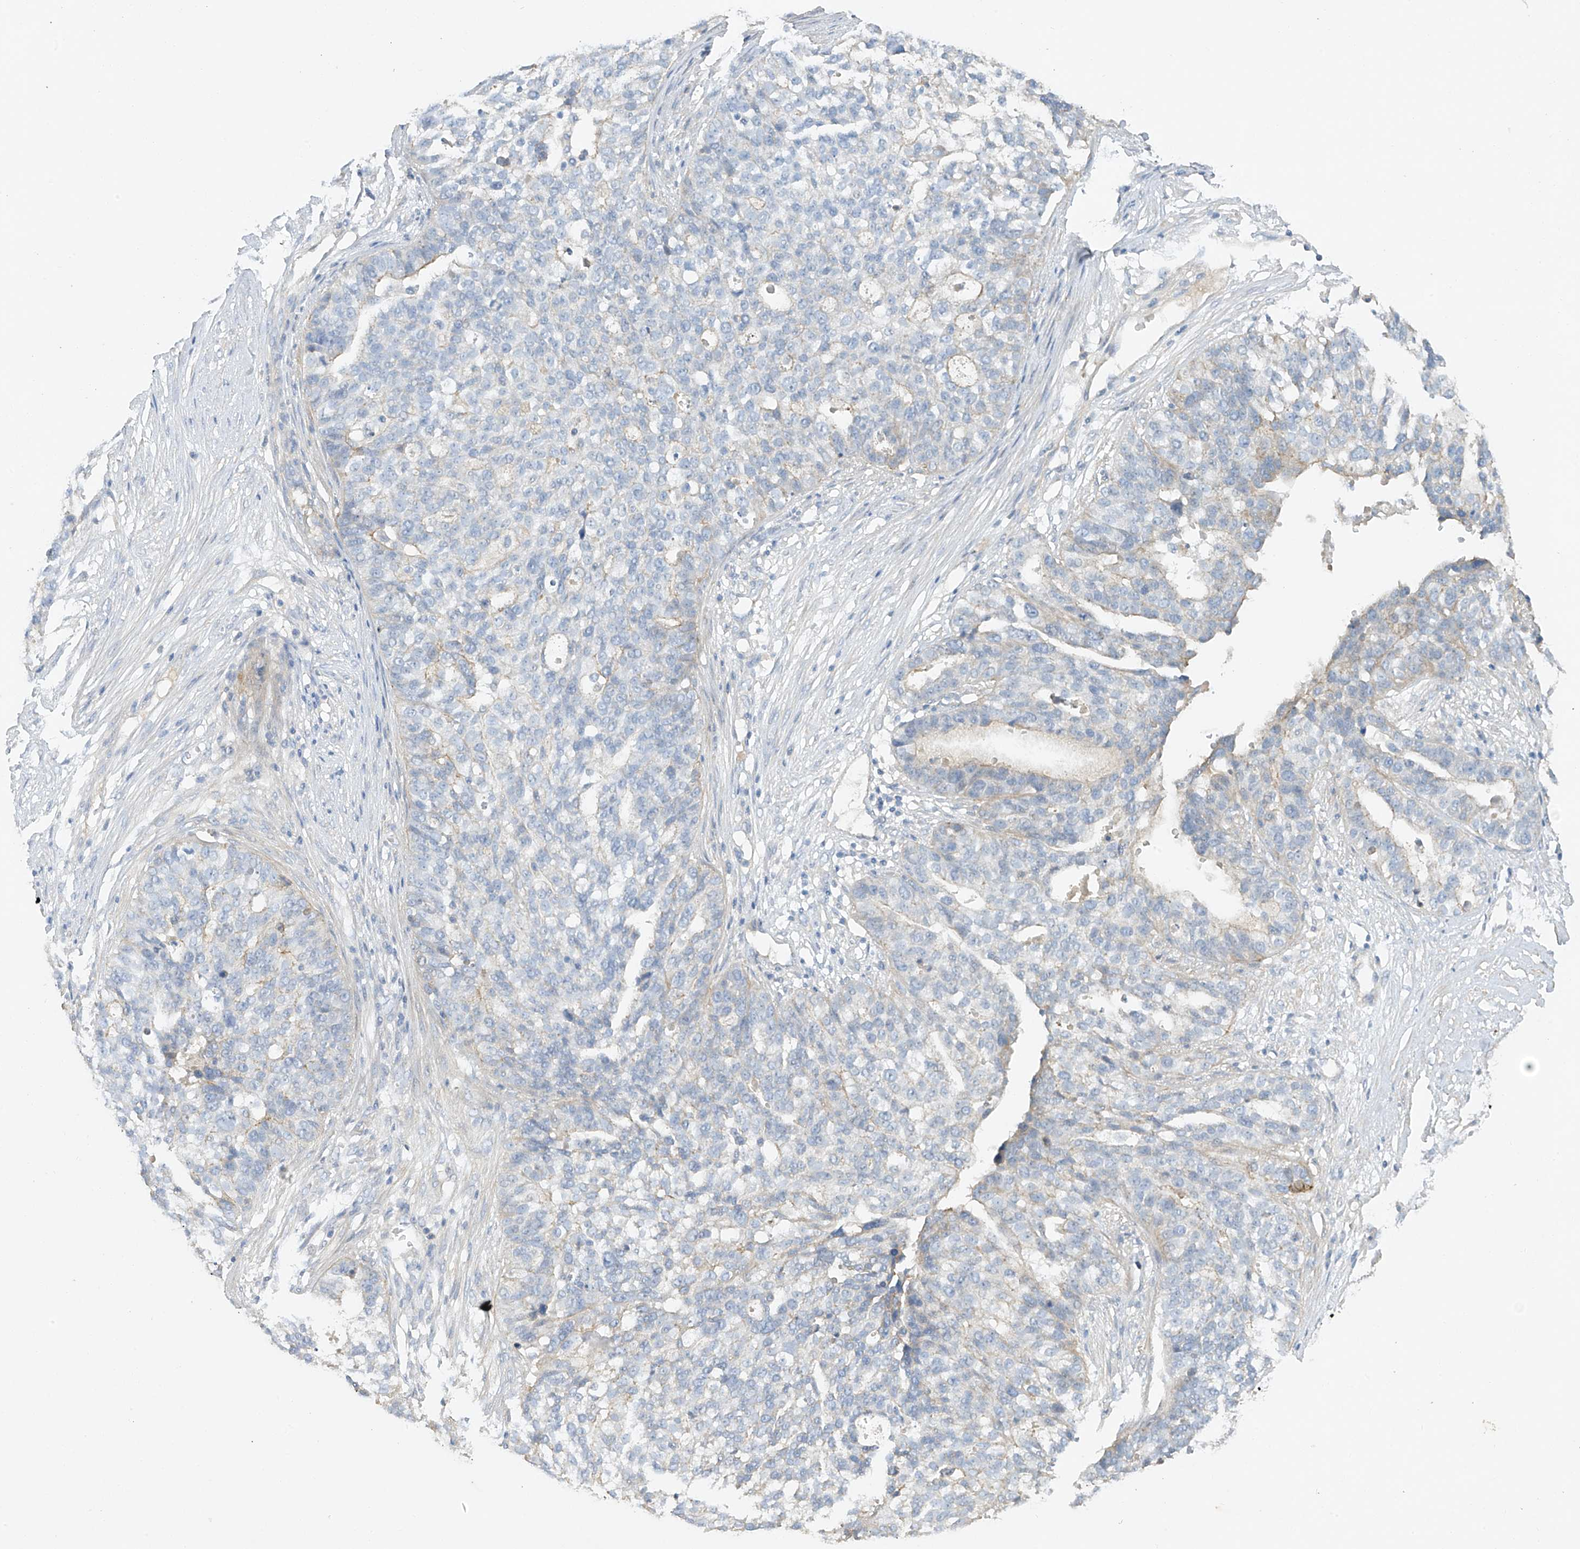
{"staining": {"intensity": "negative", "quantity": "none", "location": "none"}, "tissue": "ovarian cancer", "cell_type": "Tumor cells", "image_type": "cancer", "snomed": [{"axis": "morphology", "description": "Cystadenocarcinoma, serous, NOS"}, {"axis": "topography", "description": "Ovary"}], "caption": "Immunohistochemical staining of human serous cystadenocarcinoma (ovarian) shows no significant expression in tumor cells.", "gene": "PRSS12", "patient": {"sex": "female", "age": 59}}